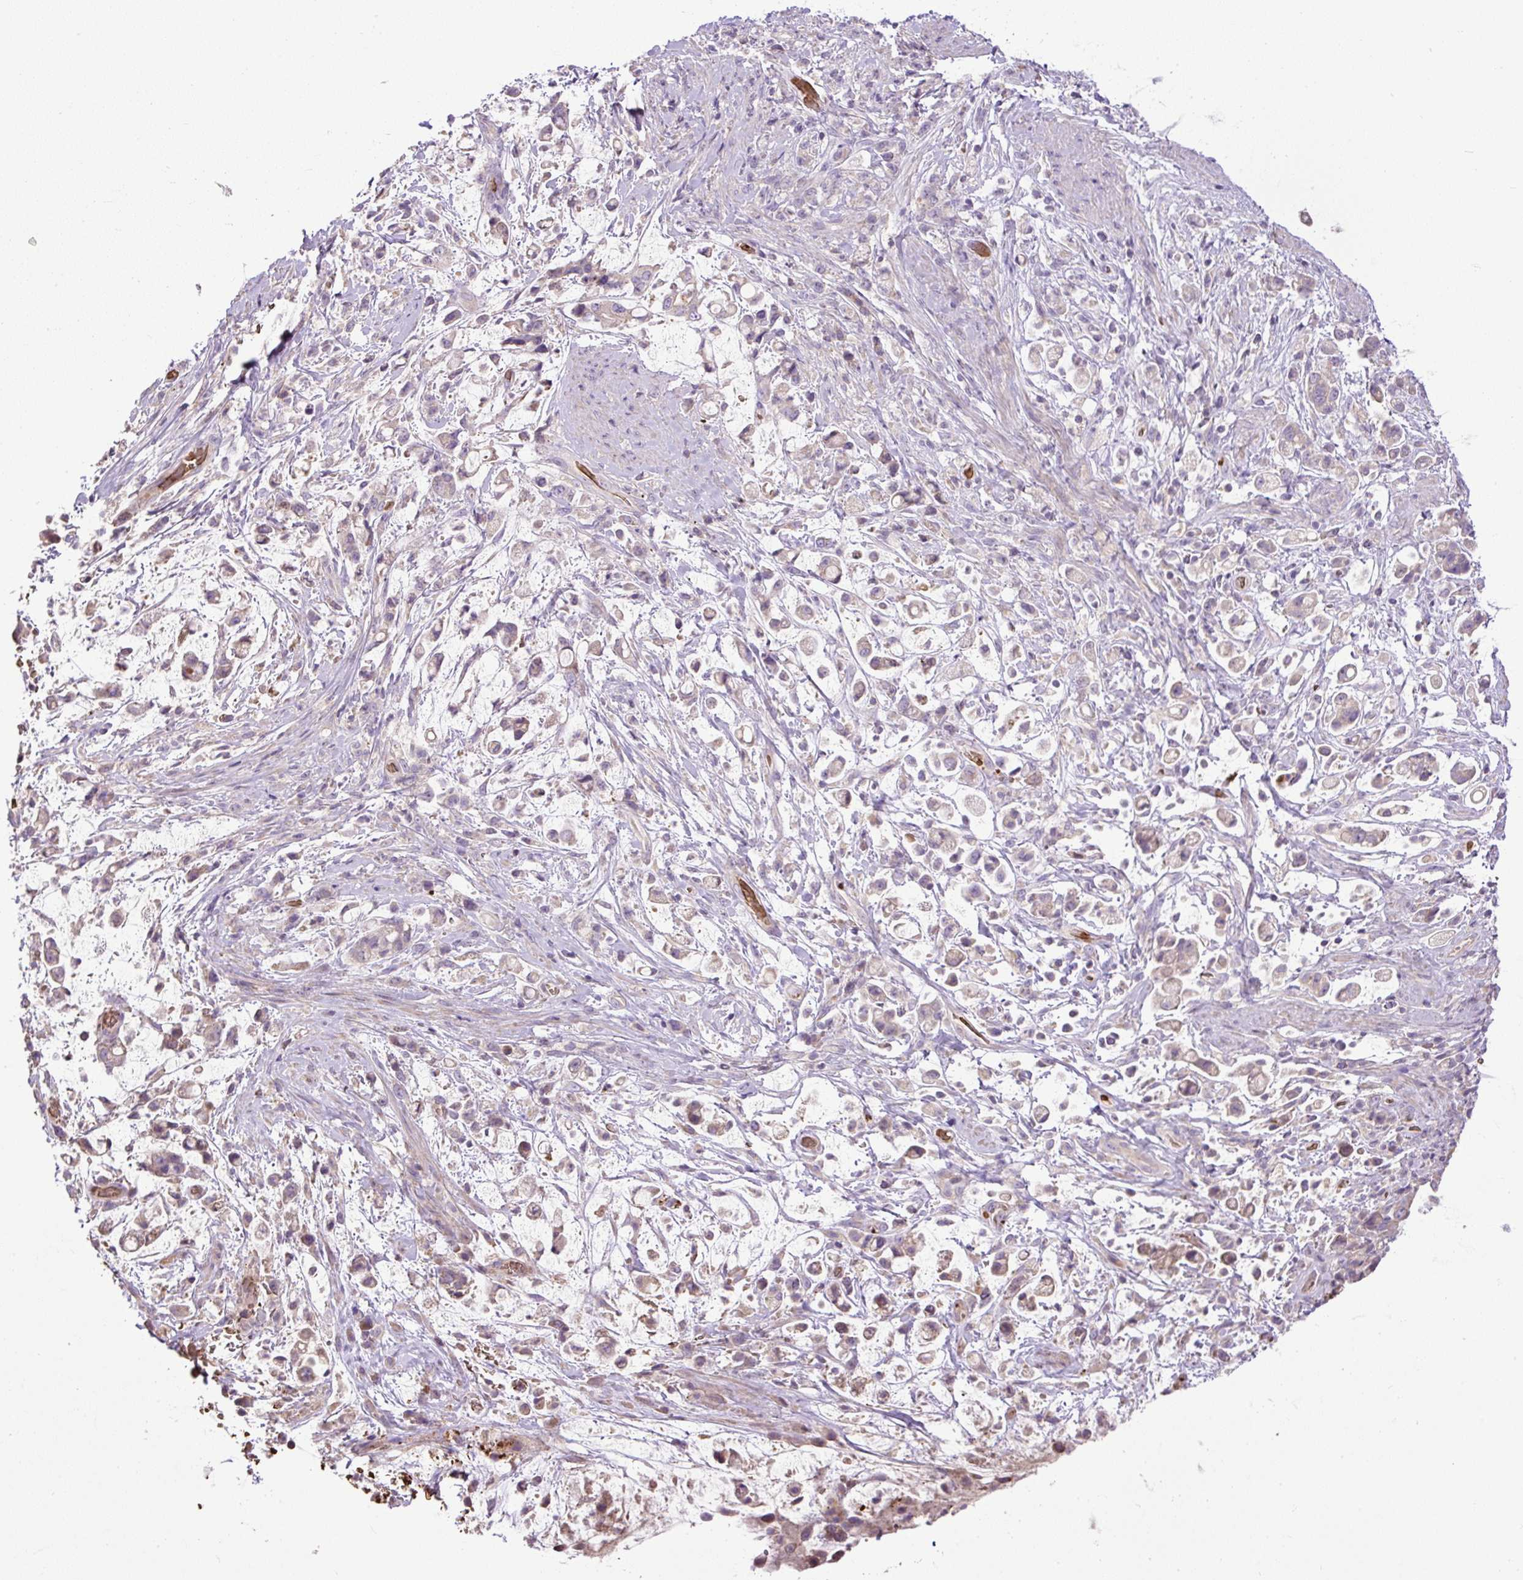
{"staining": {"intensity": "weak", "quantity": "<25%", "location": "cytoplasmic/membranous"}, "tissue": "stomach cancer", "cell_type": "Tumor cells", "image_type": "cancer", "snomed": [{"axis": "morphology", "description": "Adenocarcinoma, NOS"}, {"axis": "topography", "description": "Stomach"}], "caption": "A photomicrograph of stomach cancer (adenocarcinoma) stained for a protein reveals no brown staining in tumor cells.", "gene": "CXCL13", "patient": {"sex": "female", "age": 60}}